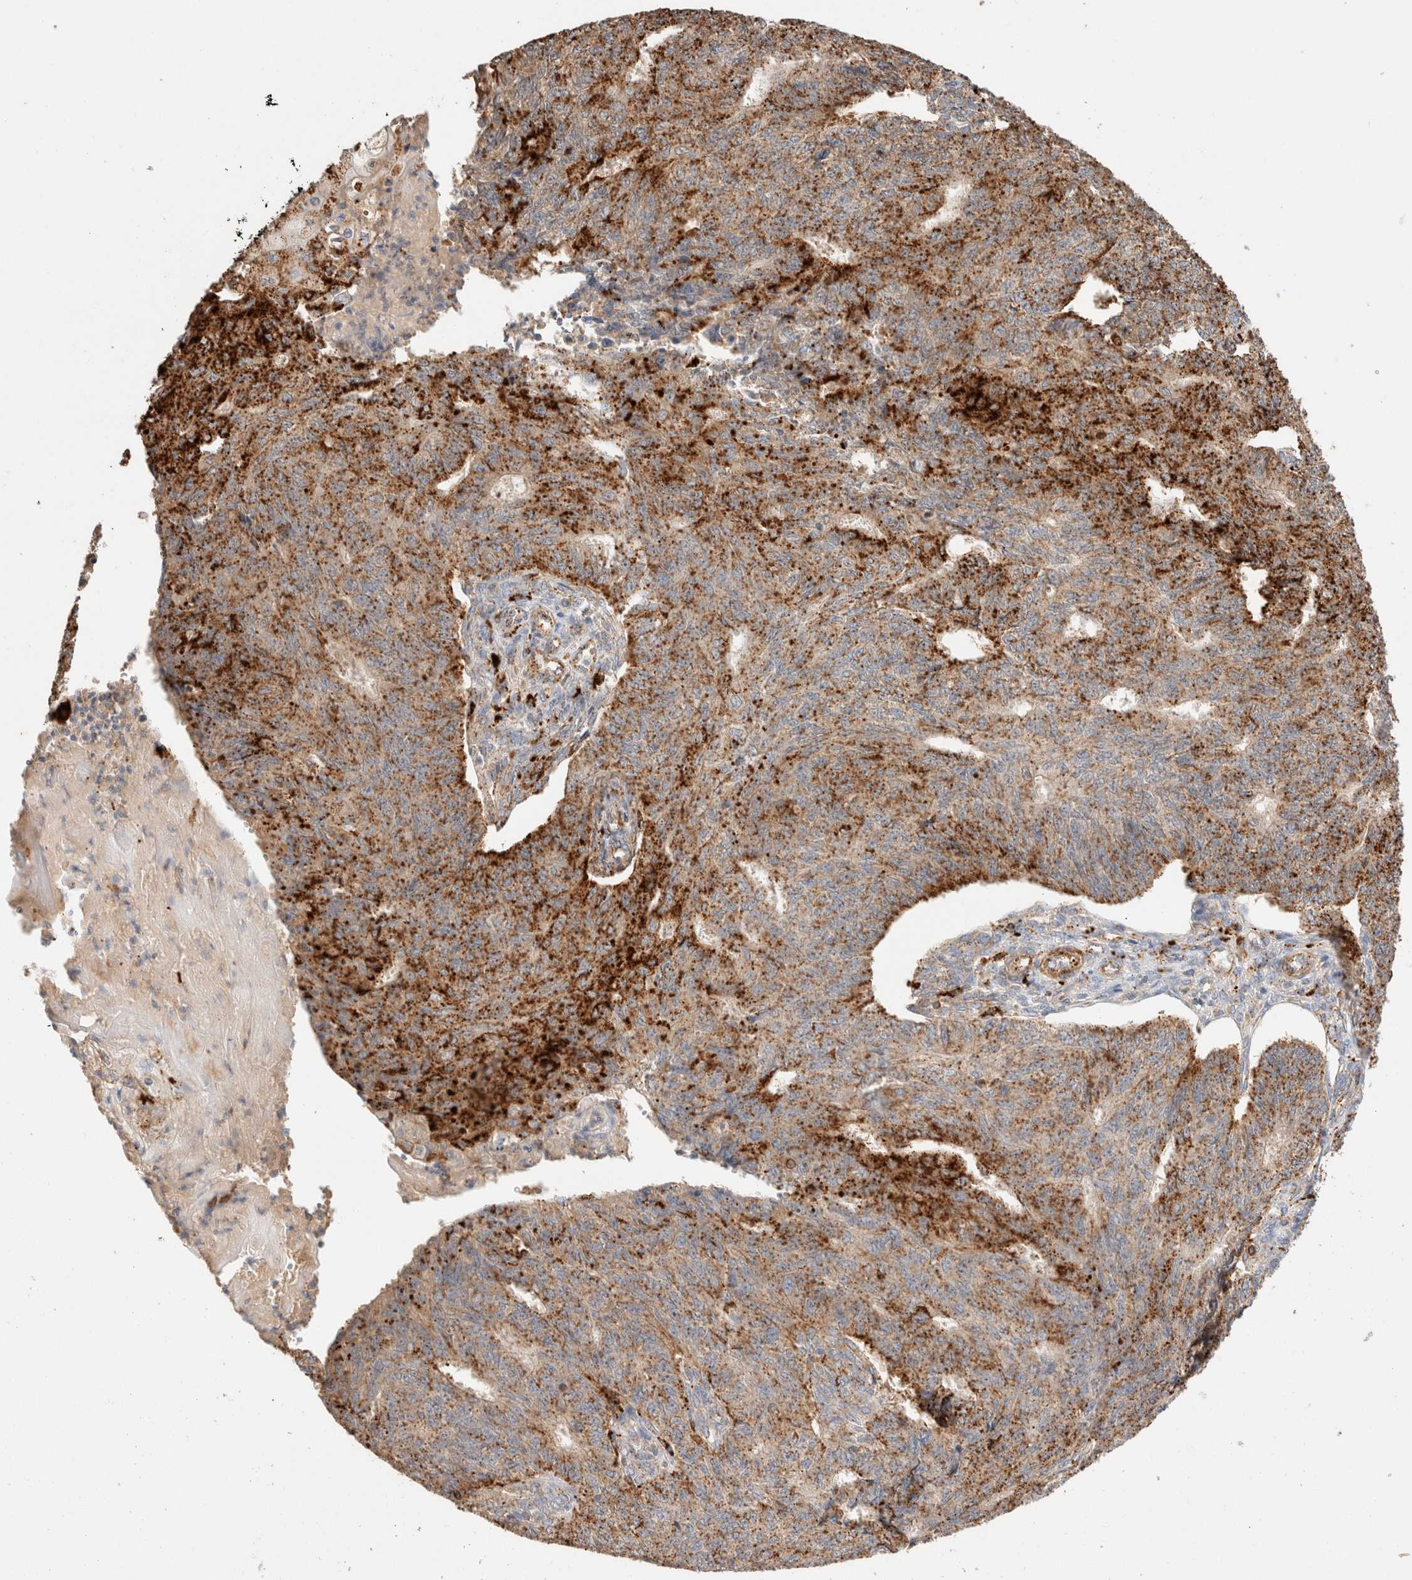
{"staining": {"intensity": "strong", "quantity": ">75%", "location": "cytoplasmic/membranous"}, "tissue": "endometrial cancer", "cell_type": "Tumor cells", "image_type": "cancer", "snomed": [{"axis": "morphology", "description": "Adenocarcinoma, NOS"}, {"axis": "topography", "description": "Endometrium"}], "caption": "A high-resolution micrograph shows IHC staining of endometrial adenocarcinoma, which shows strong cytoplasmic/membranous positivity in about >75% of tumor cells.", "gene": "RABEPK", "patient": {"sex": "female", "age": 32}}